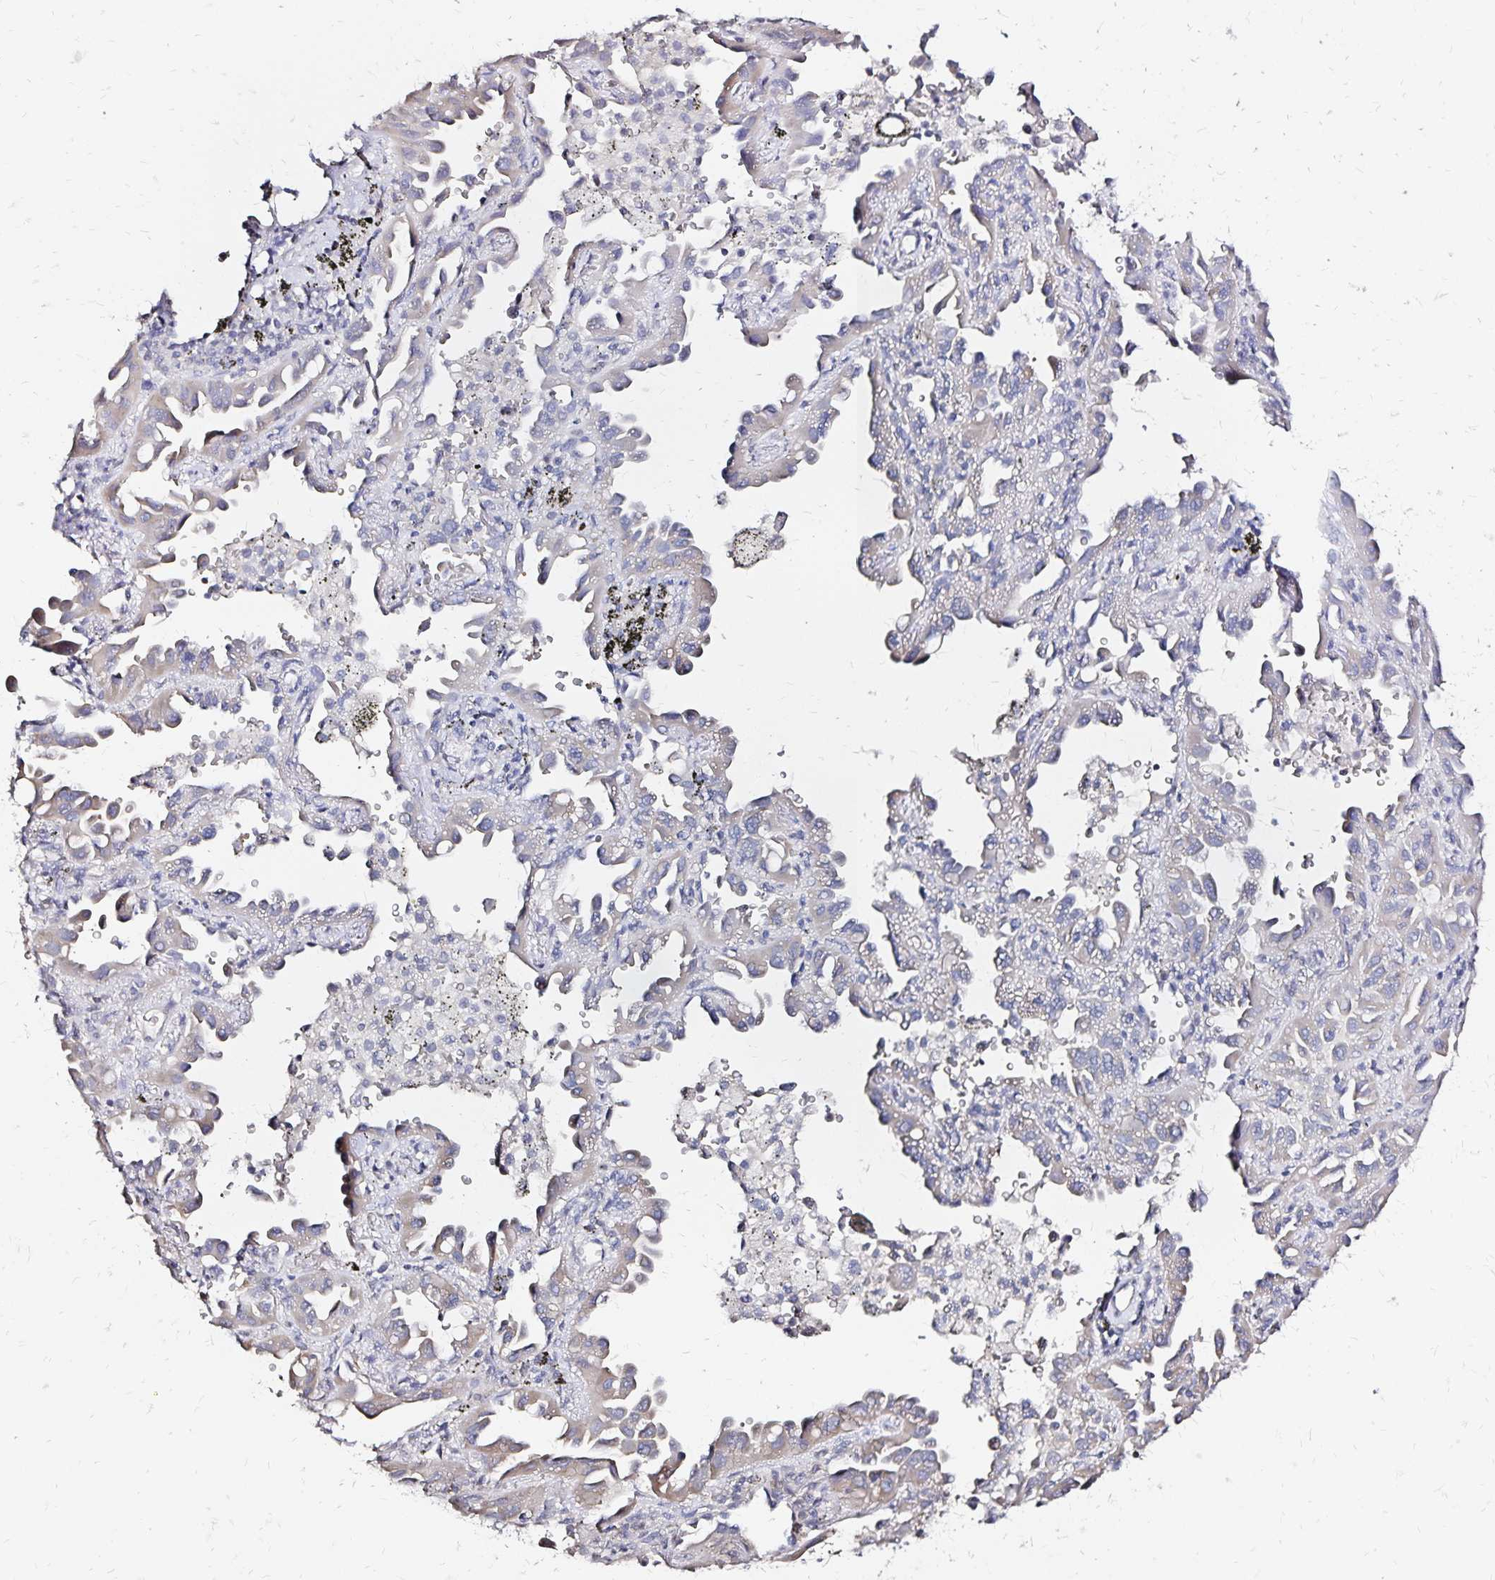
{"staining": {"intensity": "negative", "quantity": "none", "location": "none"}, "tissue": "lung cancer", "cell_type": "Tumor cells", "image_type": "cancer", "snomed": [{"axis": "morphology", "description": "Adenocarcinoma, NOS"}, {"axis": "topography", "description": "Lung"}], "caption": "There is no significant positivity in tumor cells of lung cancer (adenocarcinoma). (Brightfield microscopy of DAB immunohistochemistry (IHC) at high magnification).", "gene": "SLC5A1", "patient": {"sex": "male", "age": 68}}